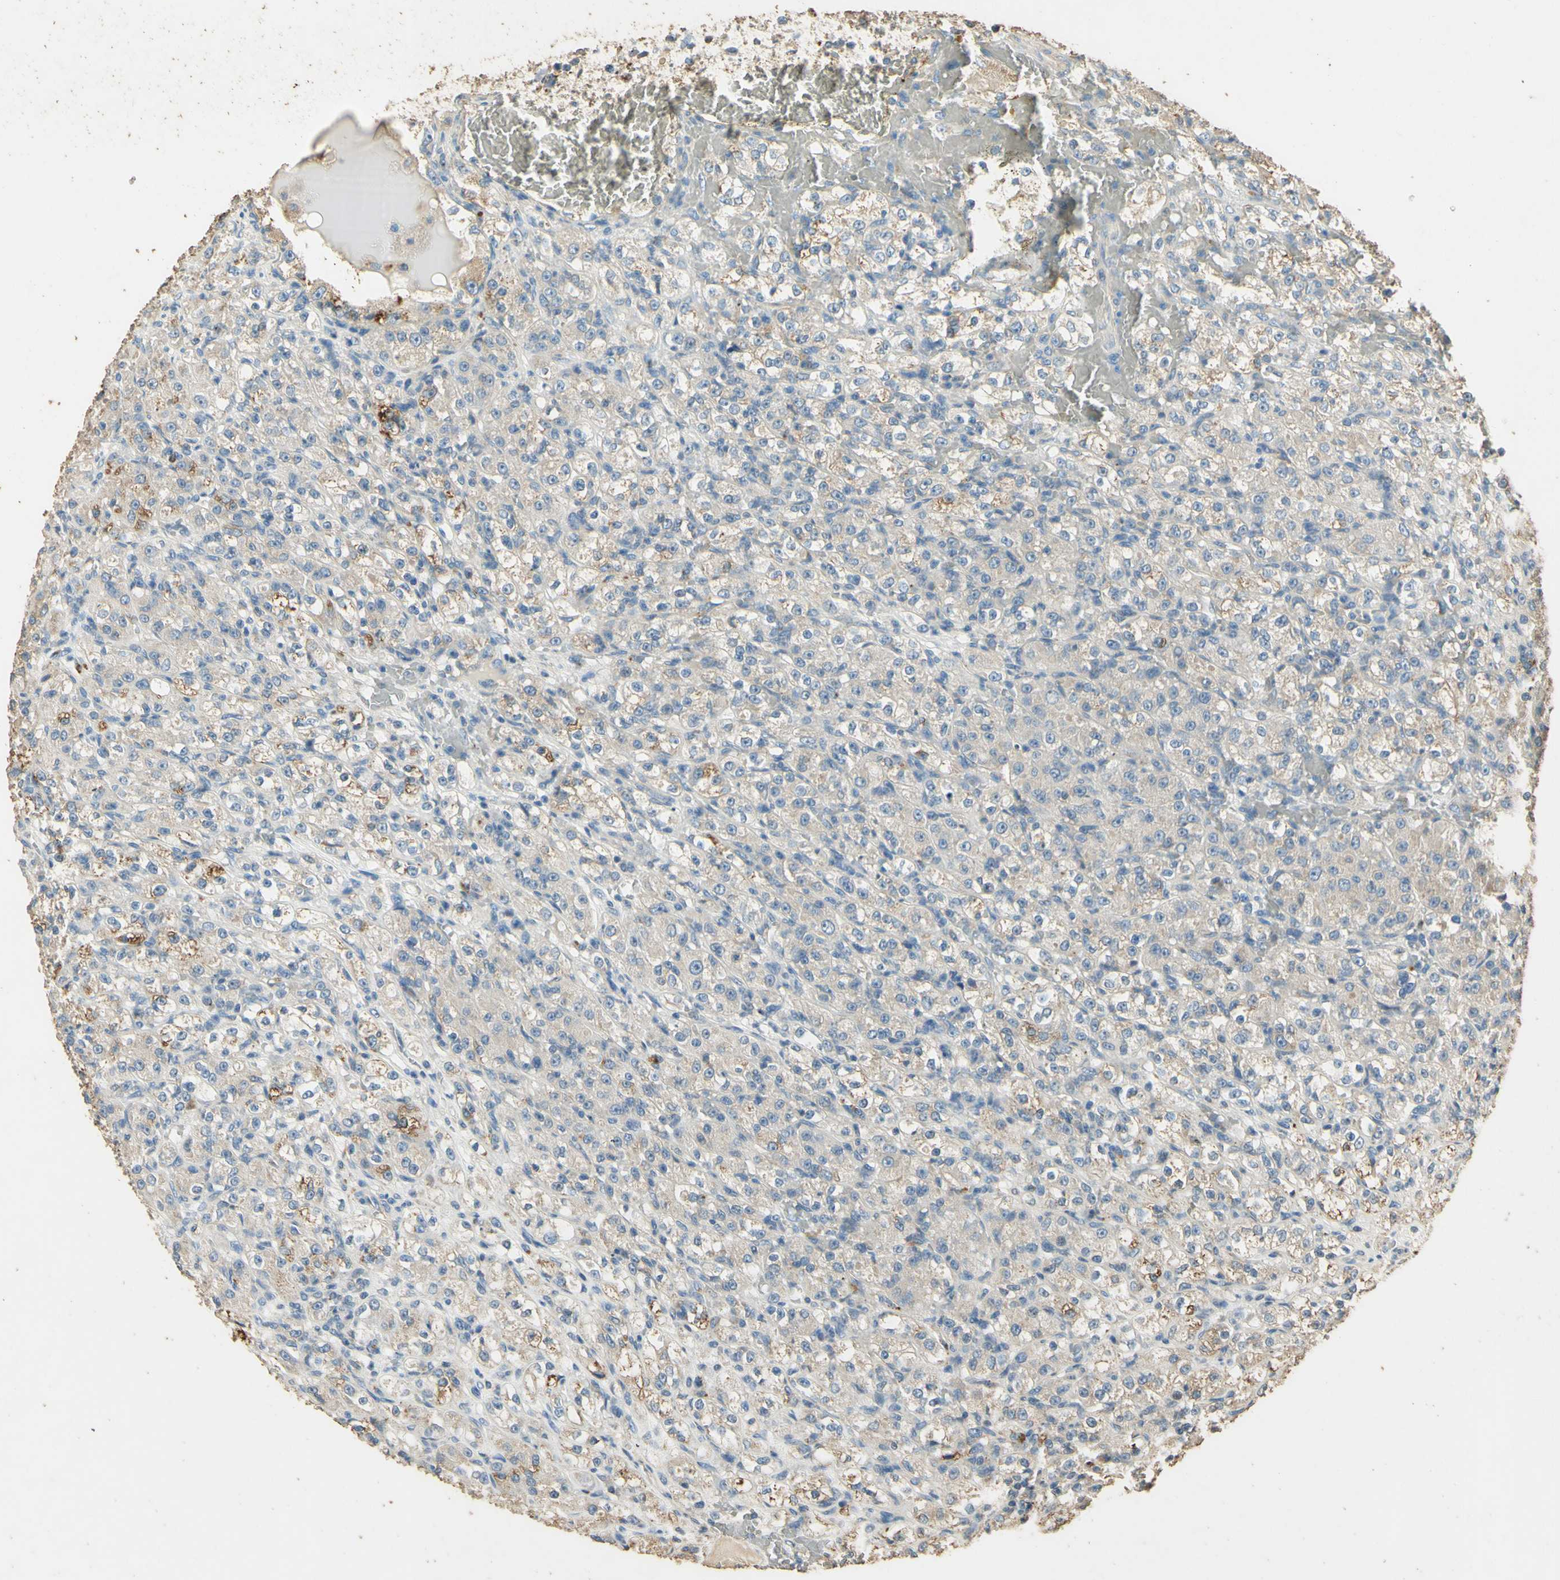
{"staining": {"intensity": "weak", "quantity": "<25%", "location": "cytoplasmic/membranous"}, "tissue": "renal cancer", "cell_type": "Tumor cells", "image_type": "cancer", "snomed": [{"axis": "morphology", "description": "Normal tissue, NOS"}, {"axis": "morphology", "description": "Adenocarcinoma, NOS"}, {"axis": "topography", "description": "Kidney"}], "caption": "DAB (3,3'-diaminobenzidine) immunohistochemical staining of human renal adenocarcinoma reveals no significant staining in tumor cells.", "gene": "ARHGEF17", "patient": {"sex": "male", "age": 61}}